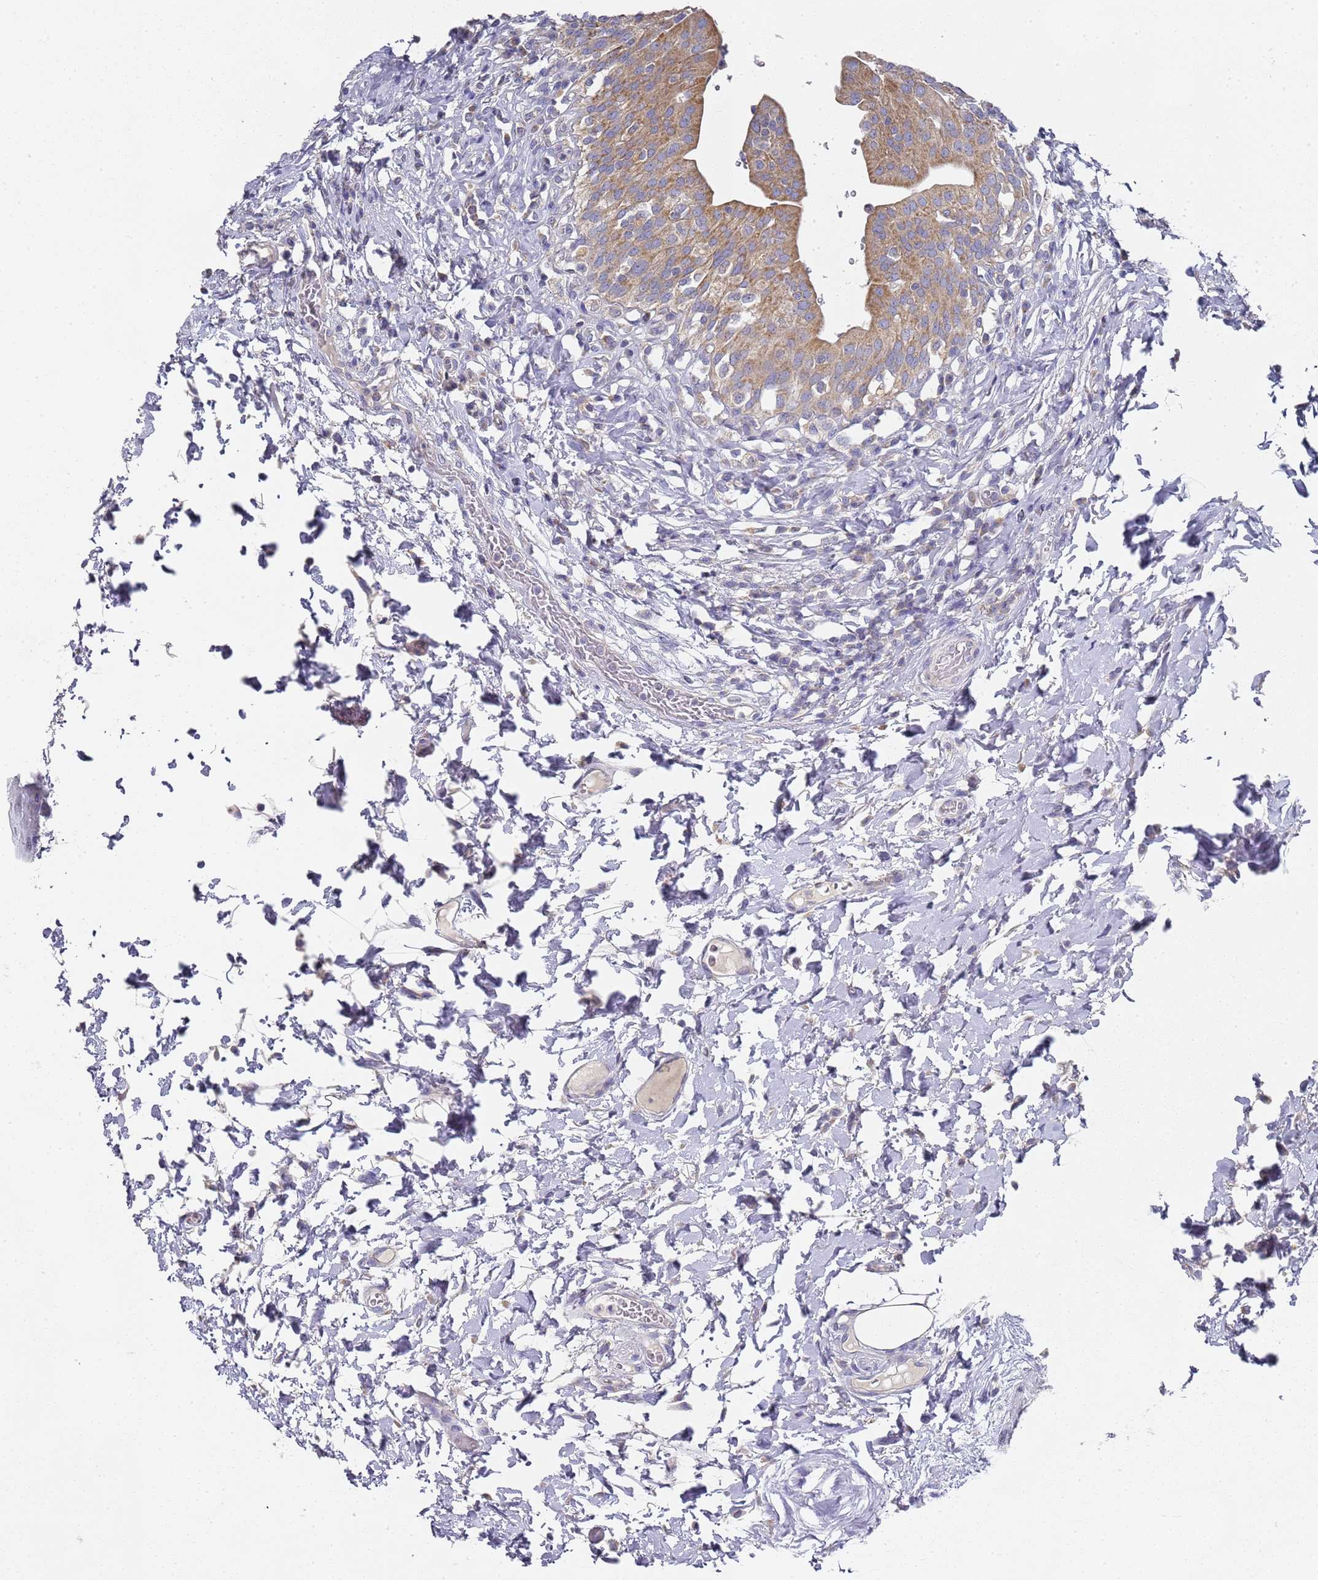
{"staining": {"intensity": "moderate", "quantity": ">75%", "location": "cytoplasmic/membranous"}, "tissue": "urinary bladder", "cell_type": "Urothelial cells", "image_type": "normal", "snomed": [{"axis": "morphology", "description": "Normal tissue, NOS"}, {"axis": "morphology", "description": "Inflammation, NOS"}, {"axis": "topography", "description": "Urinary bladder"}], "caption": "Urinary bladder stained for a protein shows moderate cytoplasmic/membranous positivity in urothelial cells.", "gene": "NPEPPS", "patient": {"sex": "male", "age": 64}}